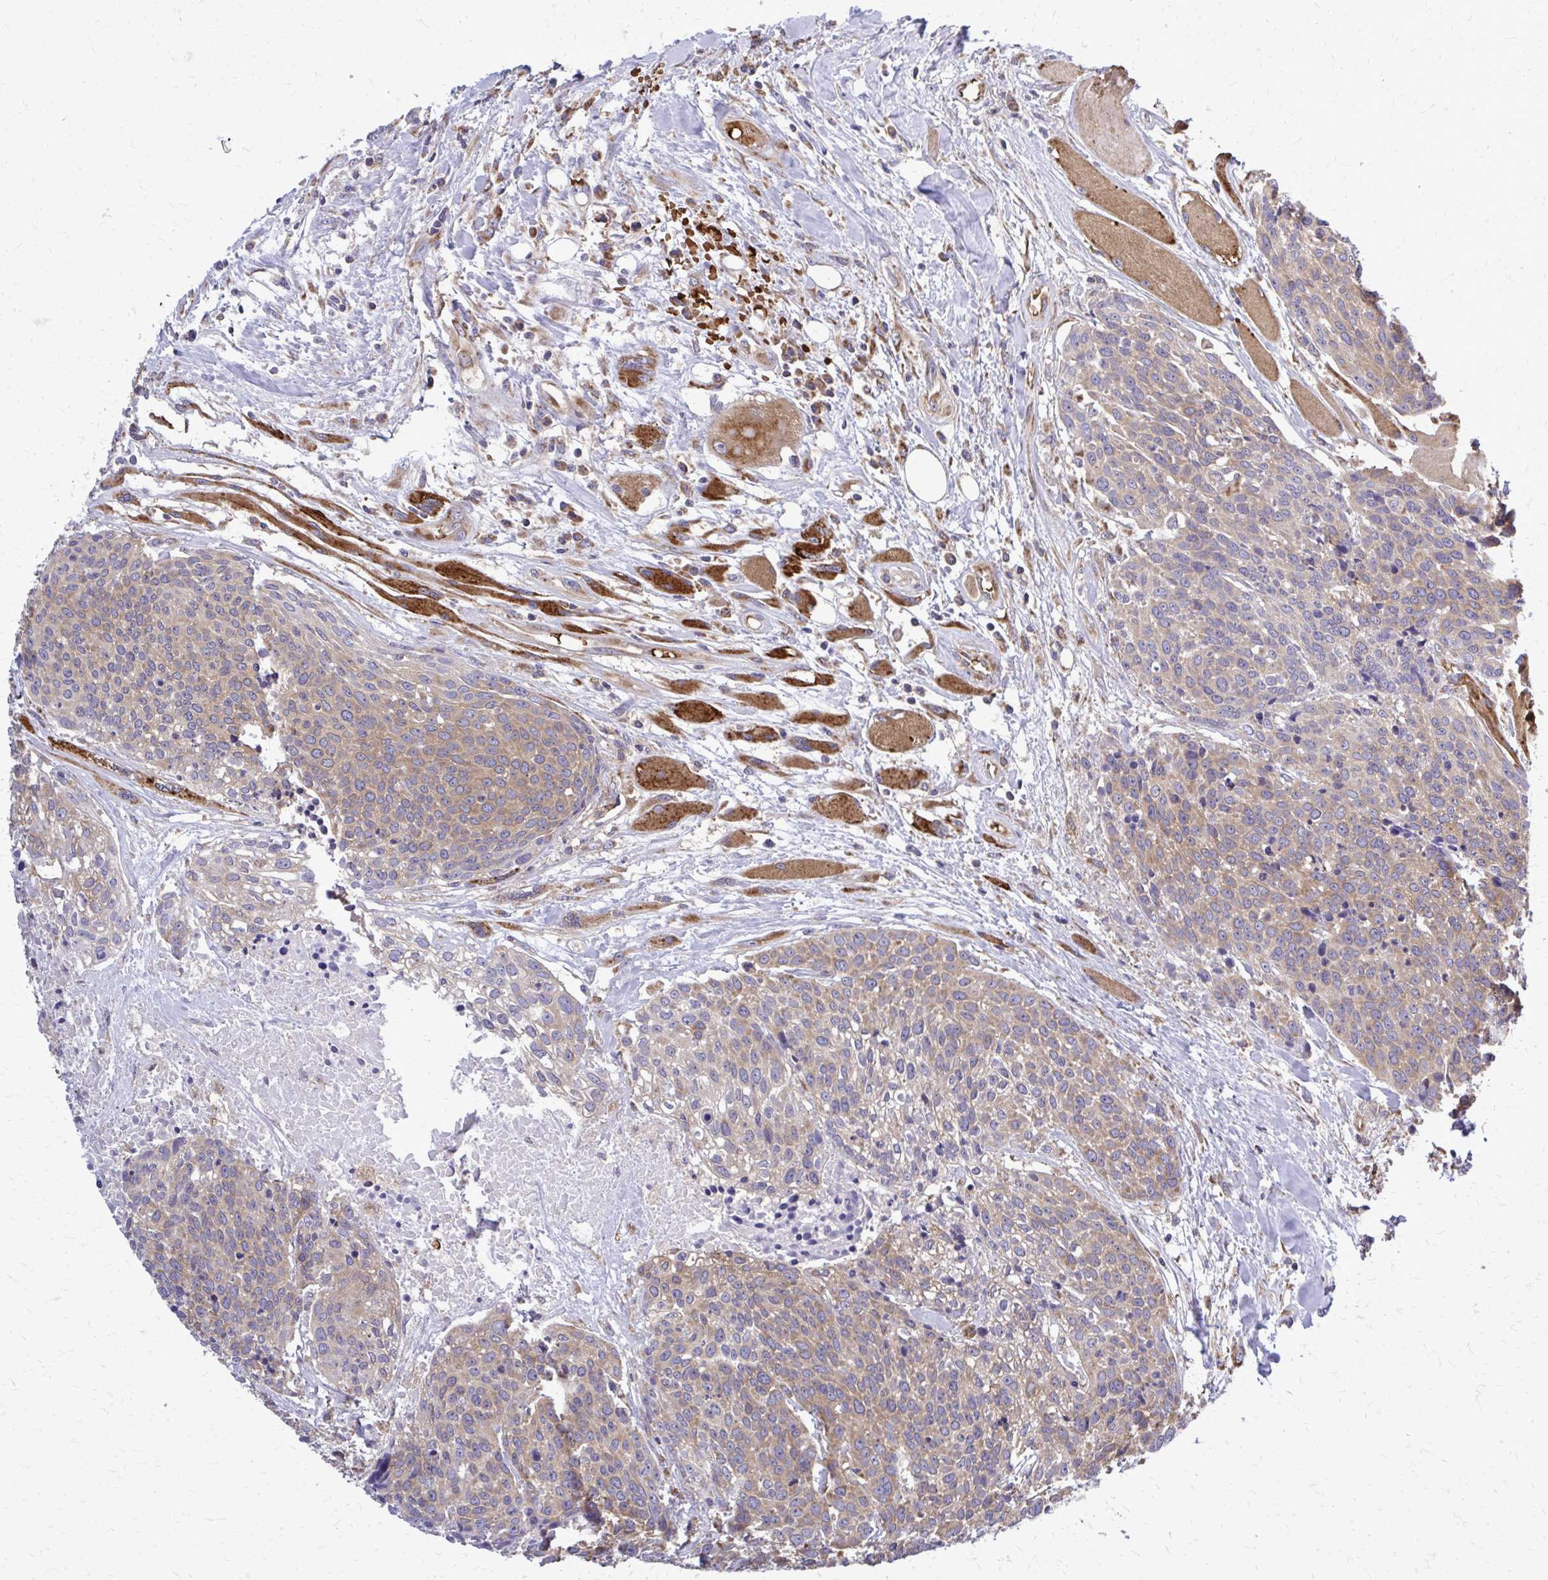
{"staining": {"intensity": "weak", "quantity": ">75%", "location": "cytoplasmic/membranous"}, "tissue": "head and neck cancer", "cell_type": "Tumor cells", "image_type": "cancer", "snomed": [{"axis": "morphology", "description": "Squamous cell carcinoma, NOS"}, {"axis": "topography", "description": "Oral tissue"}, {"axis": "topography", "description": "Head-Neck"}], "caption": "This photomicrograph shows immunohistochemistry staining of human squamous cell carcinoma (head and neck), with low weak cytoplasmic/membranous expression in about >75% of tumor cells.", "gene": "PDK4", "patient": {"sex": "male", "age": 64}}